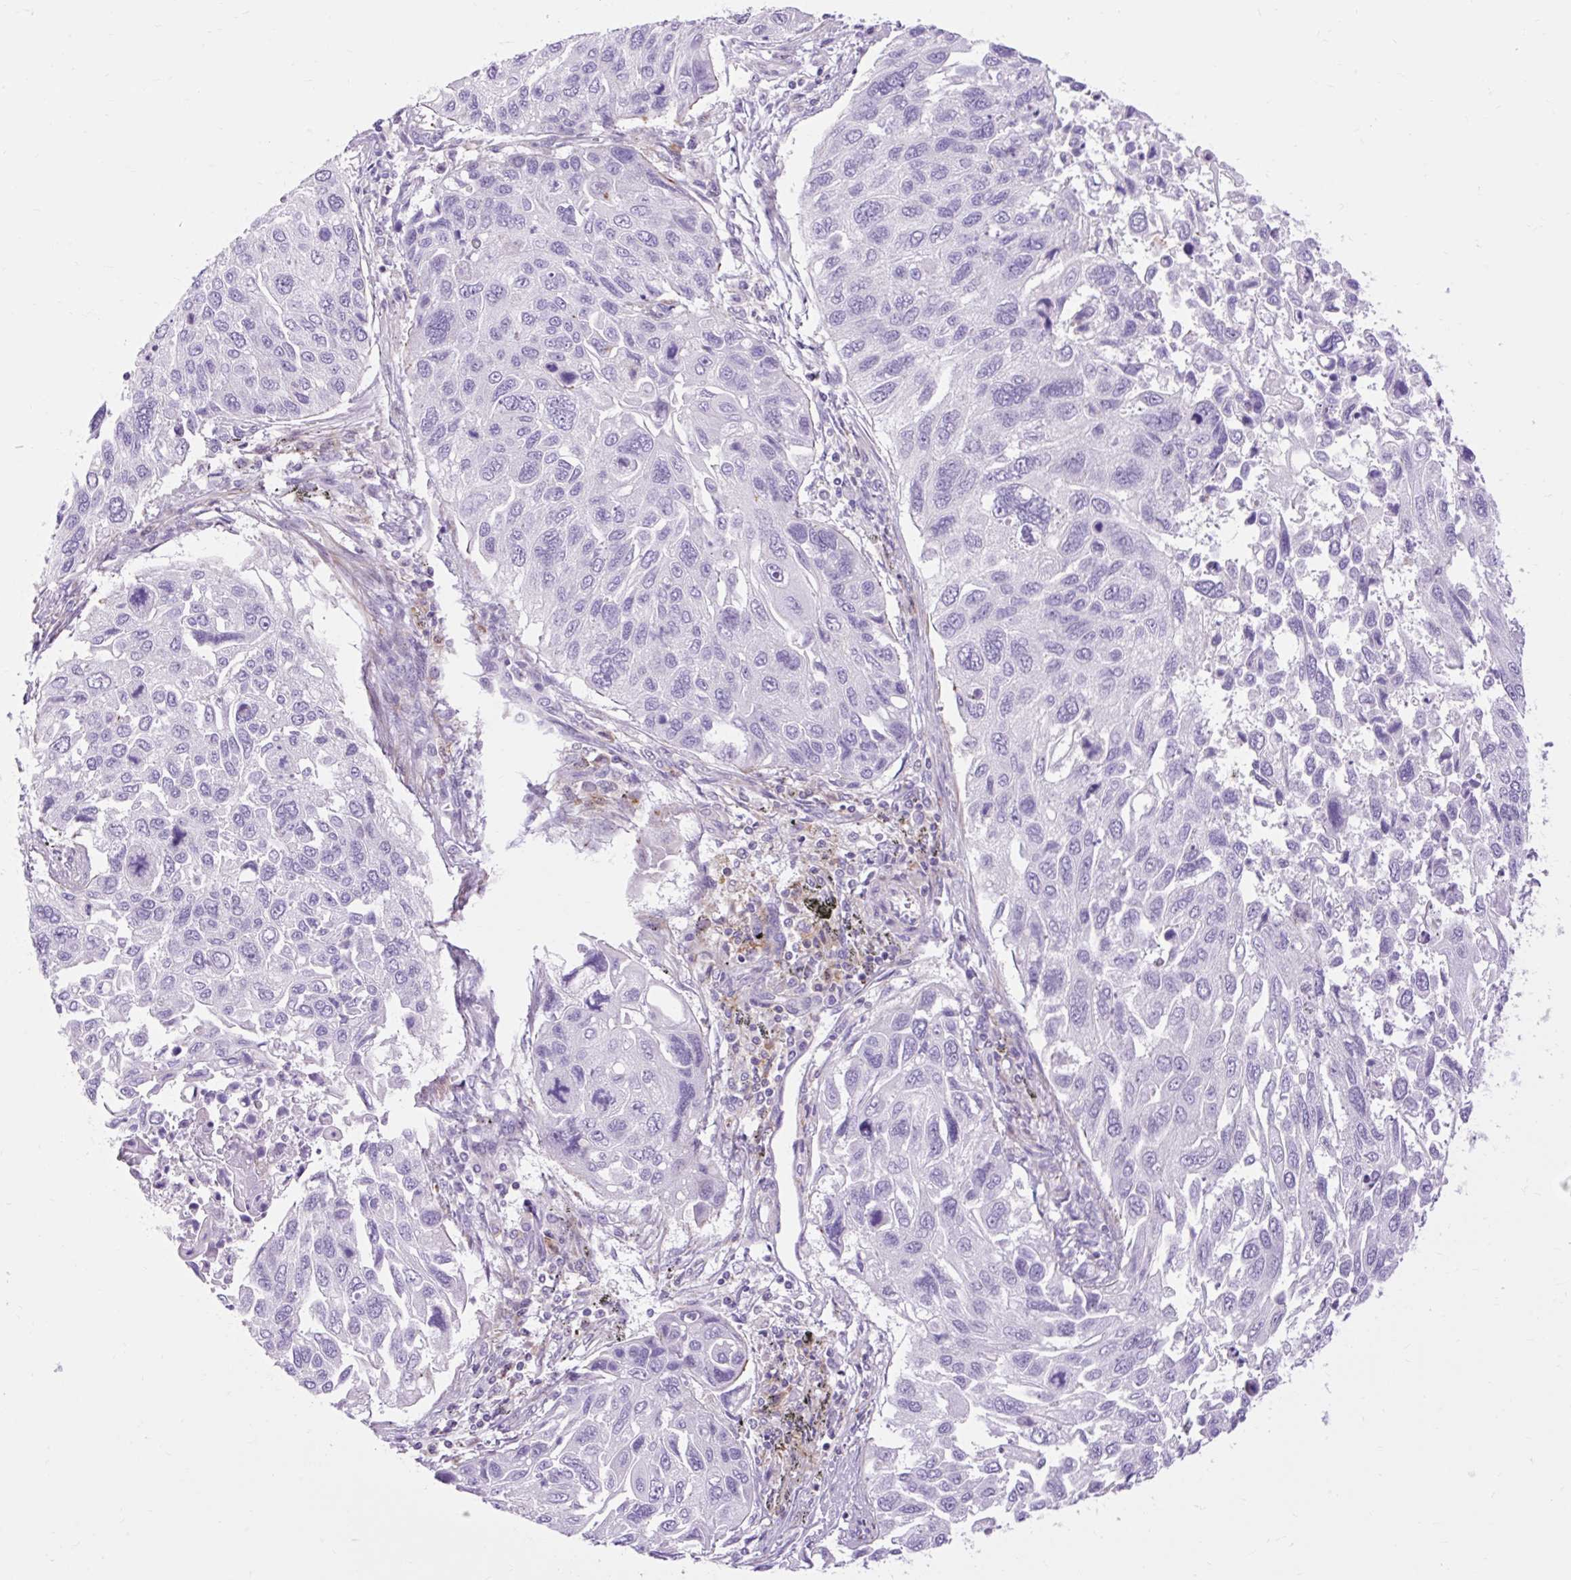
{"staining": {"intensity": "negative", "quantity": "none", "location": "none"}, "tissue": "lung cancer", "cell_type": "Tumor cells", "image_type": "cancer", "snomed": [{"axis": "morphology", "description": "Squamous cell carcinoma, NOS"}, {"axis": "topography", "description": "Lung"}], "caption": "The IHC image has no significant staining in tumor cells of lung squamous cell carcinoma tissue.", "gene": "CORO7-PAM16", "patient": {"sex": "male", "age": 62}}